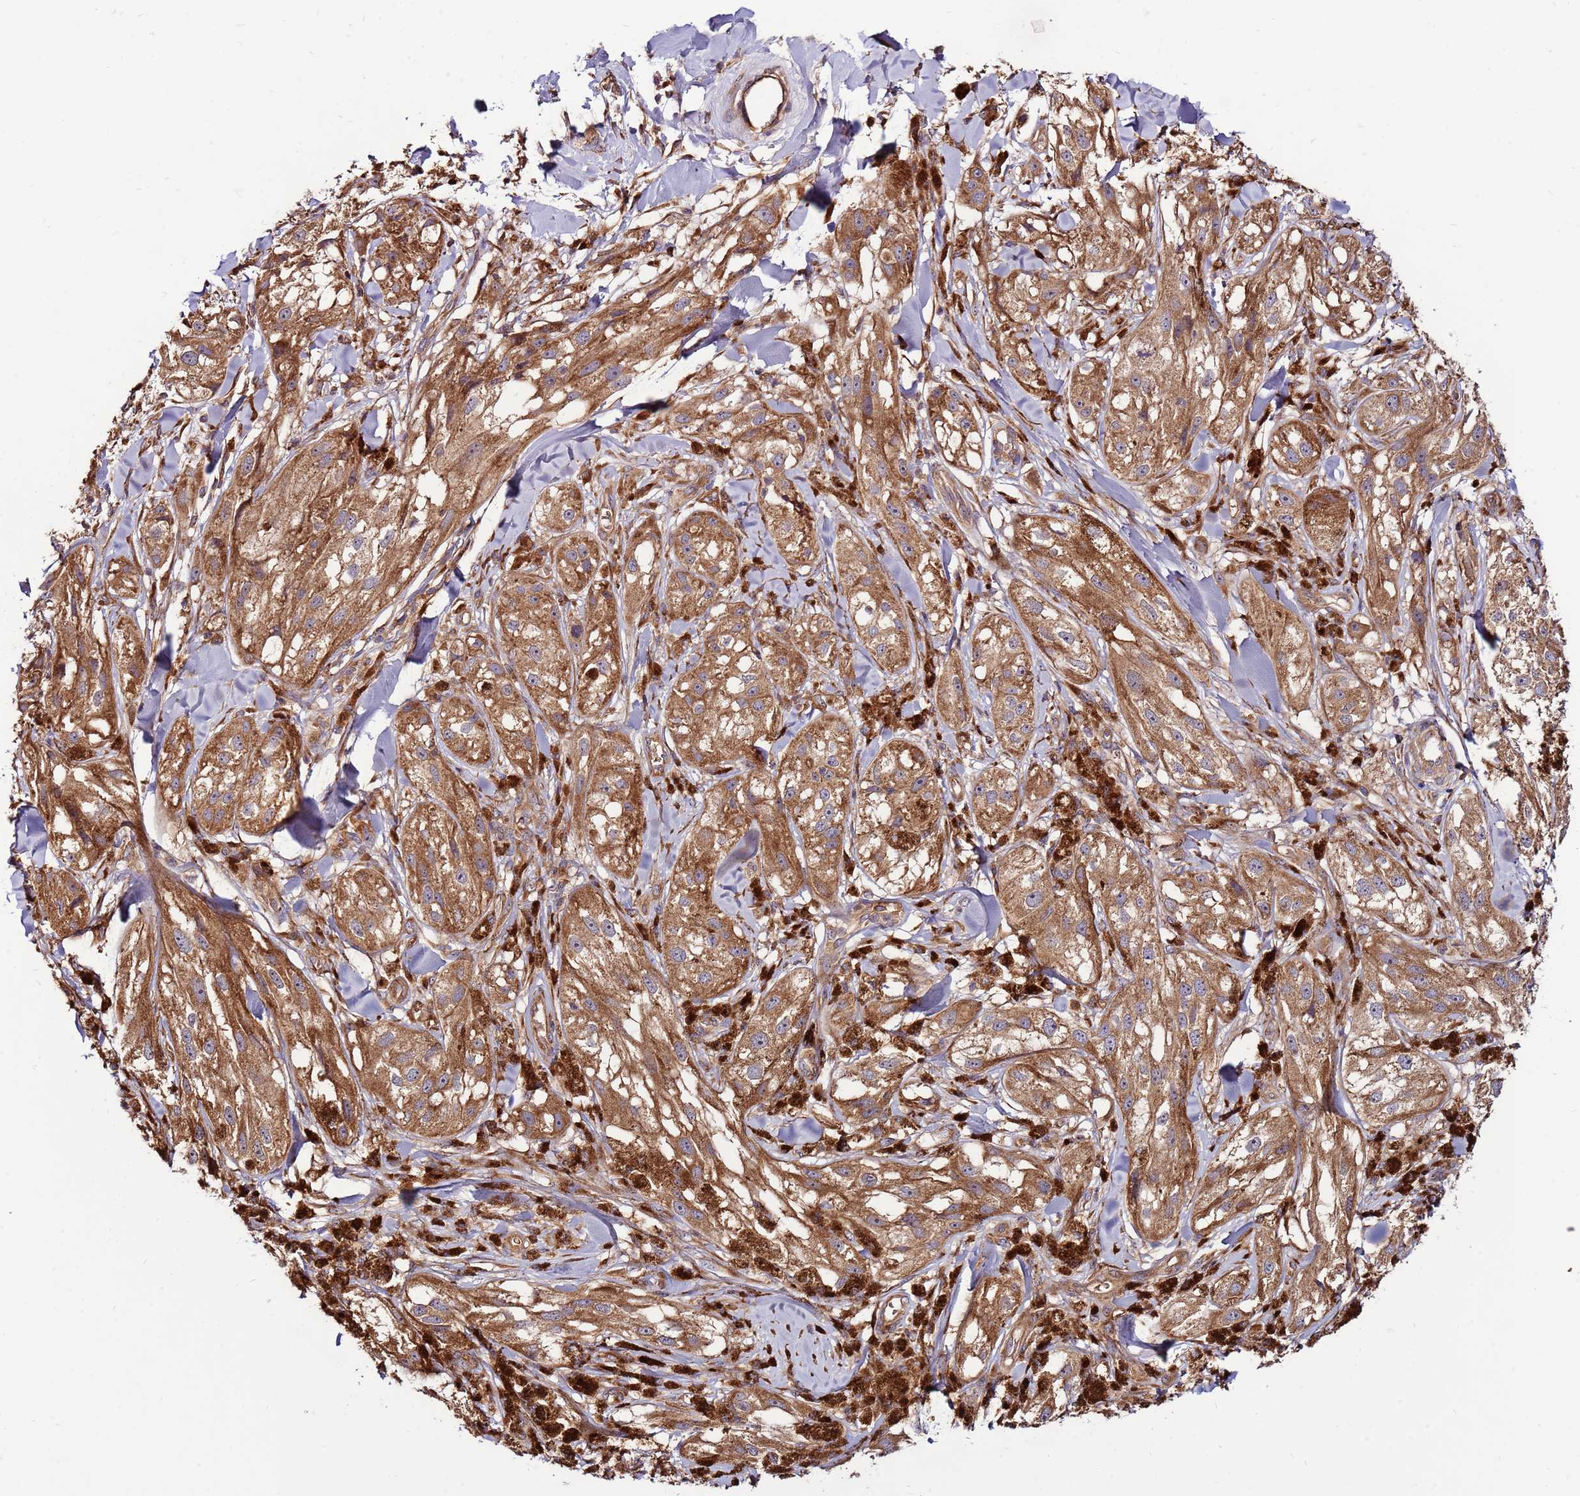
{"staining": {"intensity": "moderate", "quantity": ">75%", "location": "cytoplasmic/membranous"}, "tissue": "melanoma", "cell_type": "Tumor cells", "image_type": "cancer", "snomed": [{"axis": "morphology", "description": "Malignant melanoma, NOS"}, {"axis": "topography", "description": "Skin"}], "caption": "Immunohistochemistry photomicrograph of neoplastic tissue: melanoma stained using IHC displays medium levels of moderate protein expression localized specifically in the cytoplasmic/membranous of tumor cells, appearing as a cytoplasmic/membranous brown color.", "gene": "SLC44A5", "patient": {"sex": "male", "age": 88}}